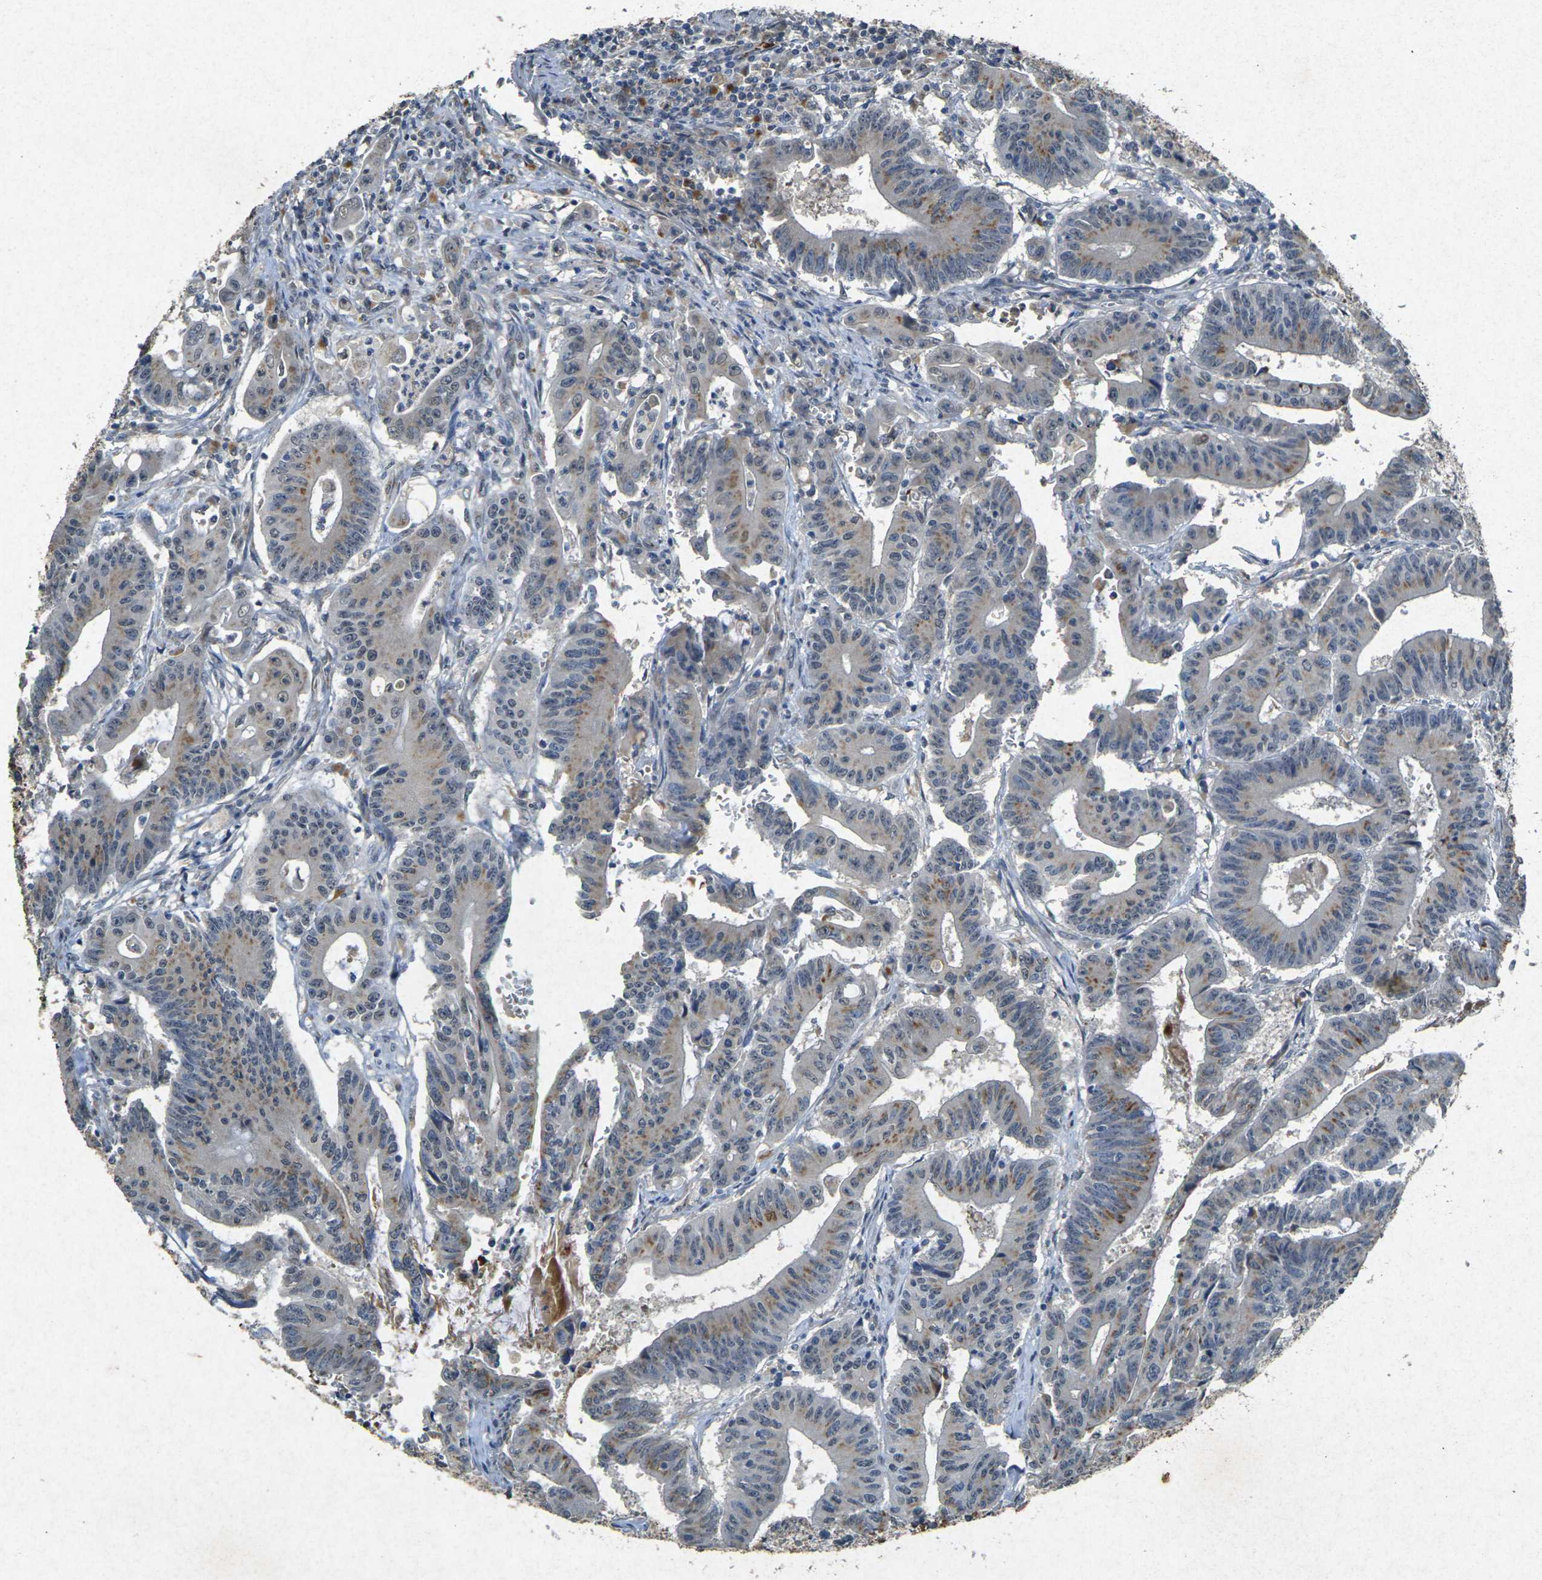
{"staining": {"intensity": "moderate", "quantity": "25%-75%", "location": "cytoplasmic/membranous"}, "tissue": "colorectal cancer", "cell_type": "Tumor cells", "image_type": "cancer", "snomed": [{"axis": "morphology", "description": "Adenocarcinoma, NOS"}, {"axis": "topography", "description": "Colon"}], "caption": "The micrograph demonstrates a brown stain indicating the presence of a protein in the cytoplasmic/membranous of tumor cells in colorectal cancer (adenocarcinoma).", "gene": "RGMA", "patient": {"sex": "male", "age": 45}}